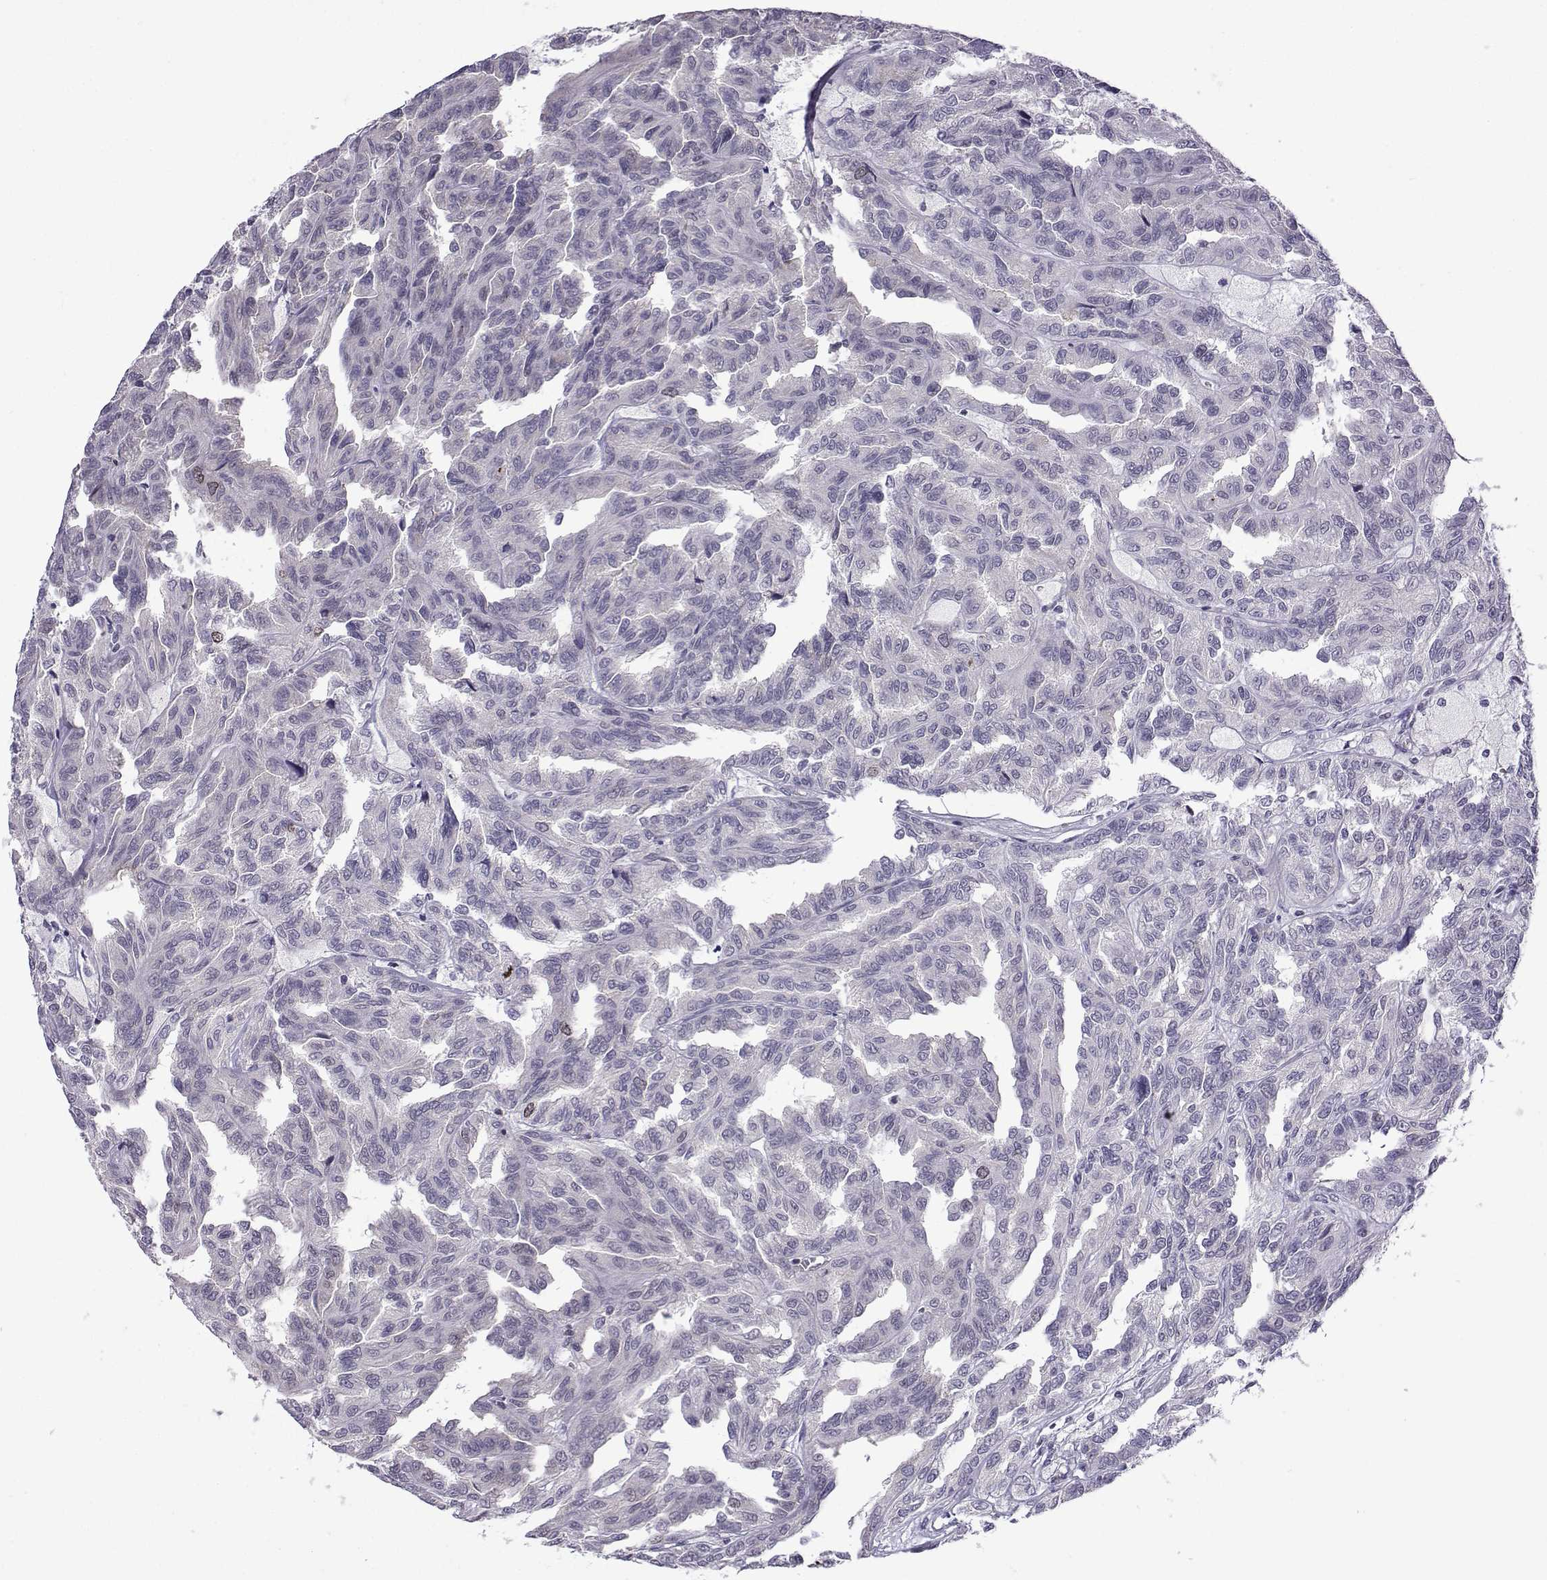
{"staining": {"intensity": "negative", "quantity": "none", "location": "none"}, "tissue": "renal cancer", "cell_type": "Tumor cells", "image_type": "cancer", "snomed": [{"axis": "morphology", "description": "Adenocarcinoma, NOS"}, {"axis": "topography", "description": "Kidney"}], "caption": "Renal adenocarcinoma was stained to show a protein in brown. There is no significant staining in tumor cells.", "gene": "INCENP", "patient": {"sex": "male", "age": 79}}